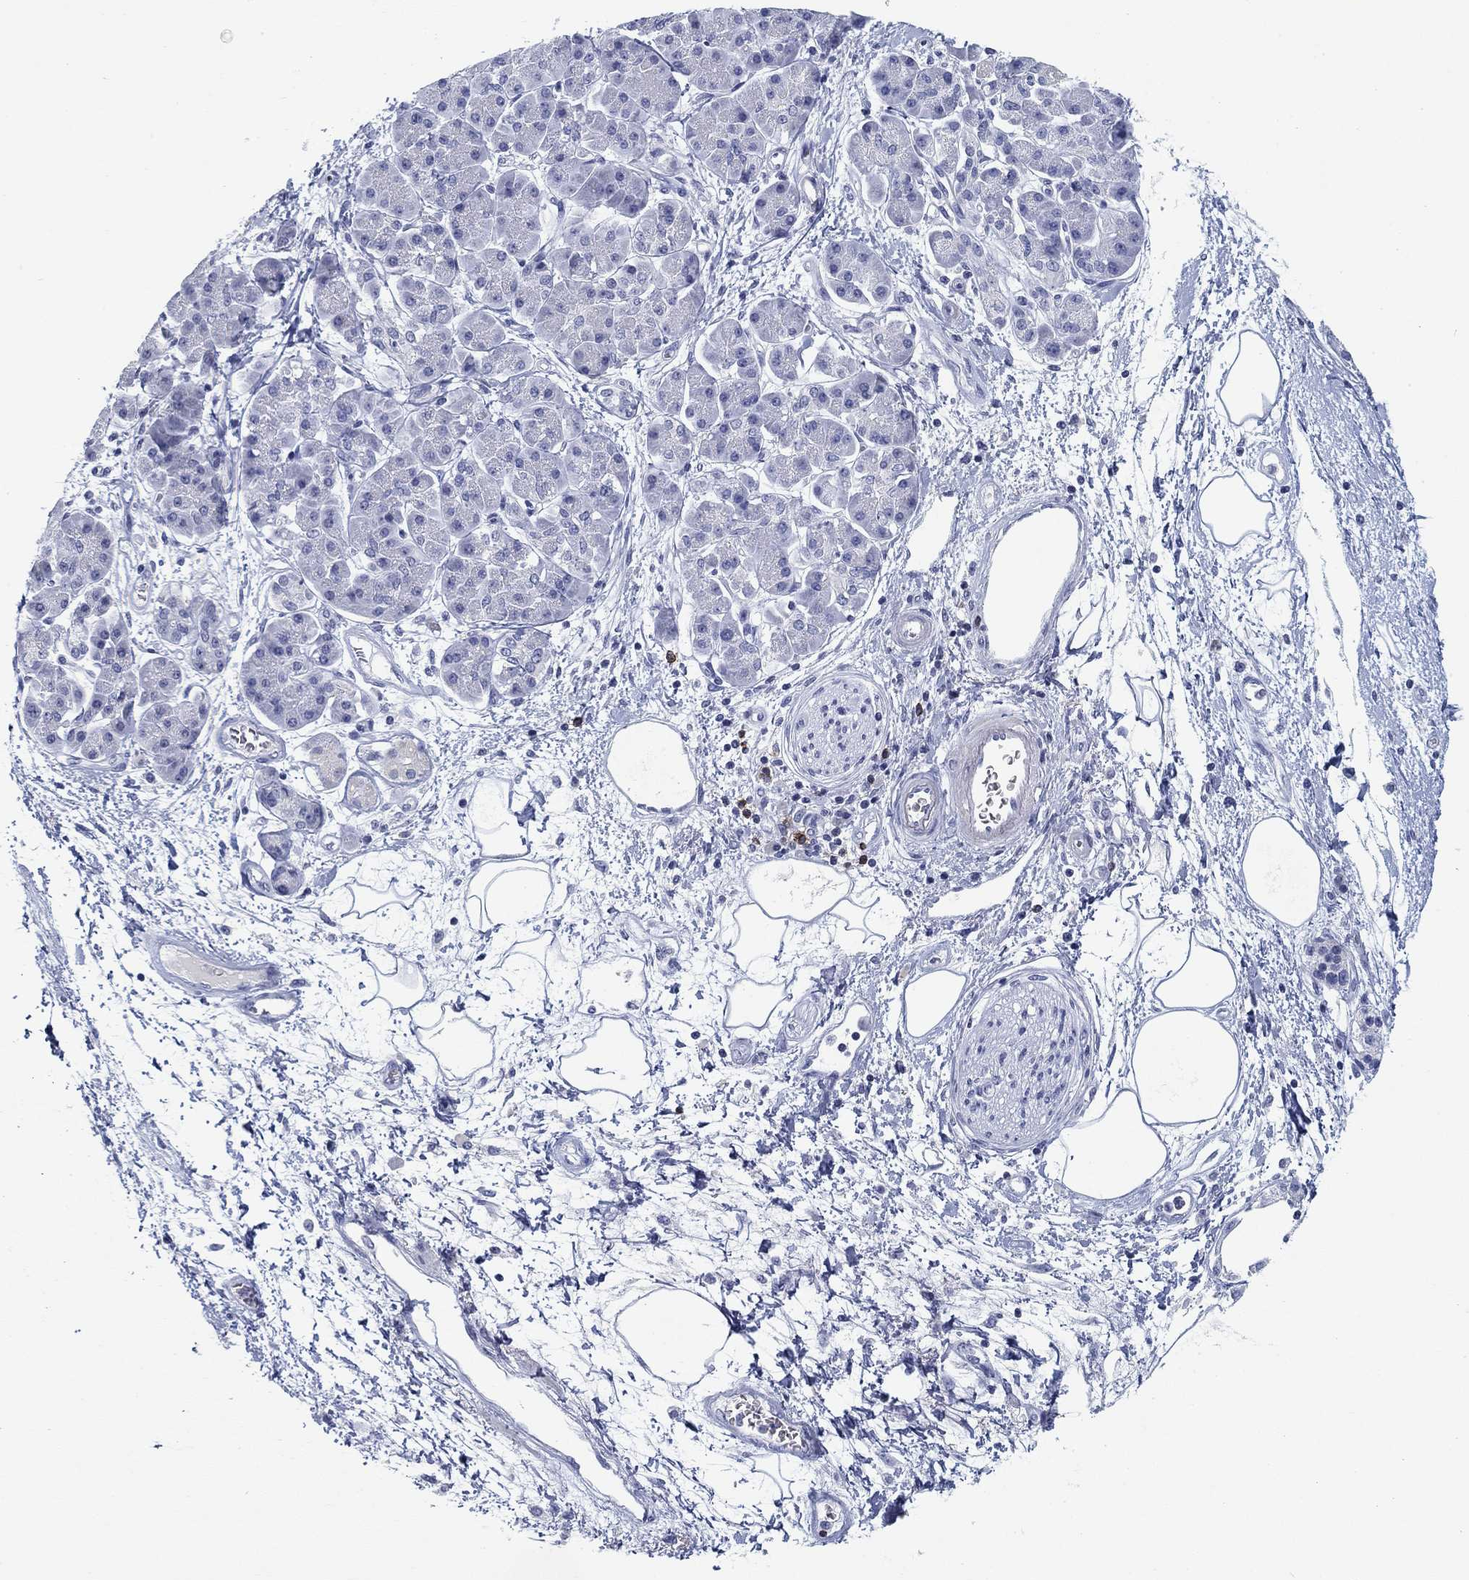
{"staining": {"intensity": "negative", "quantity": "none", "location": "none"}, "tissue": "pancreatic cancer", "cell_type": "Tumor cells", "image_type": "cancer", "snomed": [{"axis": "morphology", "description": "Adenocarcinoma, NOS"}, {"axis": "topography", "description": "Pancreas"}], "caption": "Tumor cells show no significant protein expression in pancreatic cancer (adenocarcinoma).", "gene": "CD79B", "patient": {"sex": "female", "age": 73}}